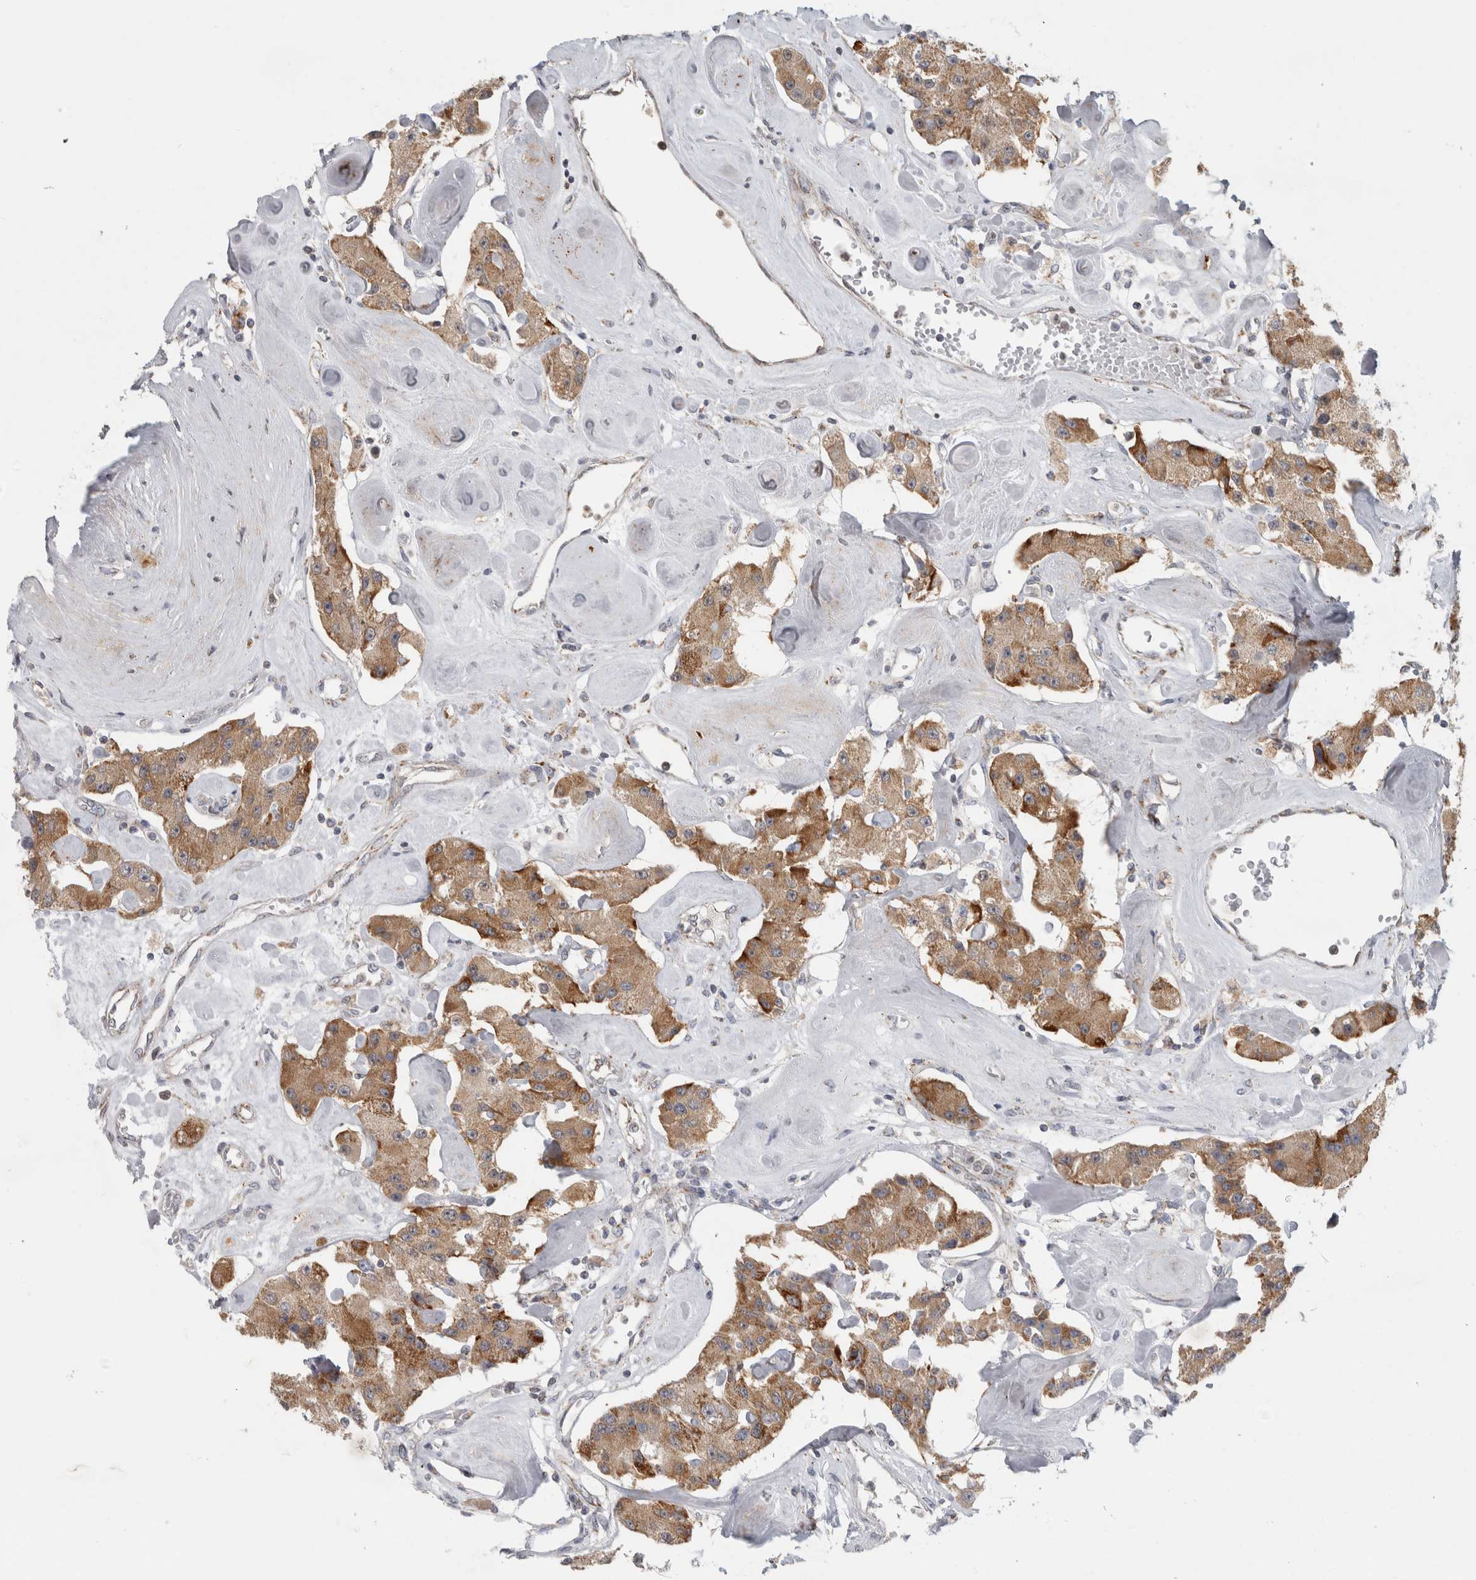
{"staining": {"intensity": "moderate", "quantity": ">75%", "location": "cytoplasmic/membranous"}, "tissue": "carcinoid", "cell_type": "Tumor cells", "image_type": "cancer", "snomed": [{"axis": "morphology", "description": "Carcinoid, malignant, NOS"}, {"axis": "topography", "description": "Pancreas"}], "caption": "Carcinoid (malignant) was stained to show a protein in brown. There is medium levels of moderate cytoplasmic/membranous expression in approximately >75% of tumor cells. (Brightfield microscopy of DAB IHC at high magnification).", "gene": "RAB18", "patient": {"sex": "male", "age": 41}}